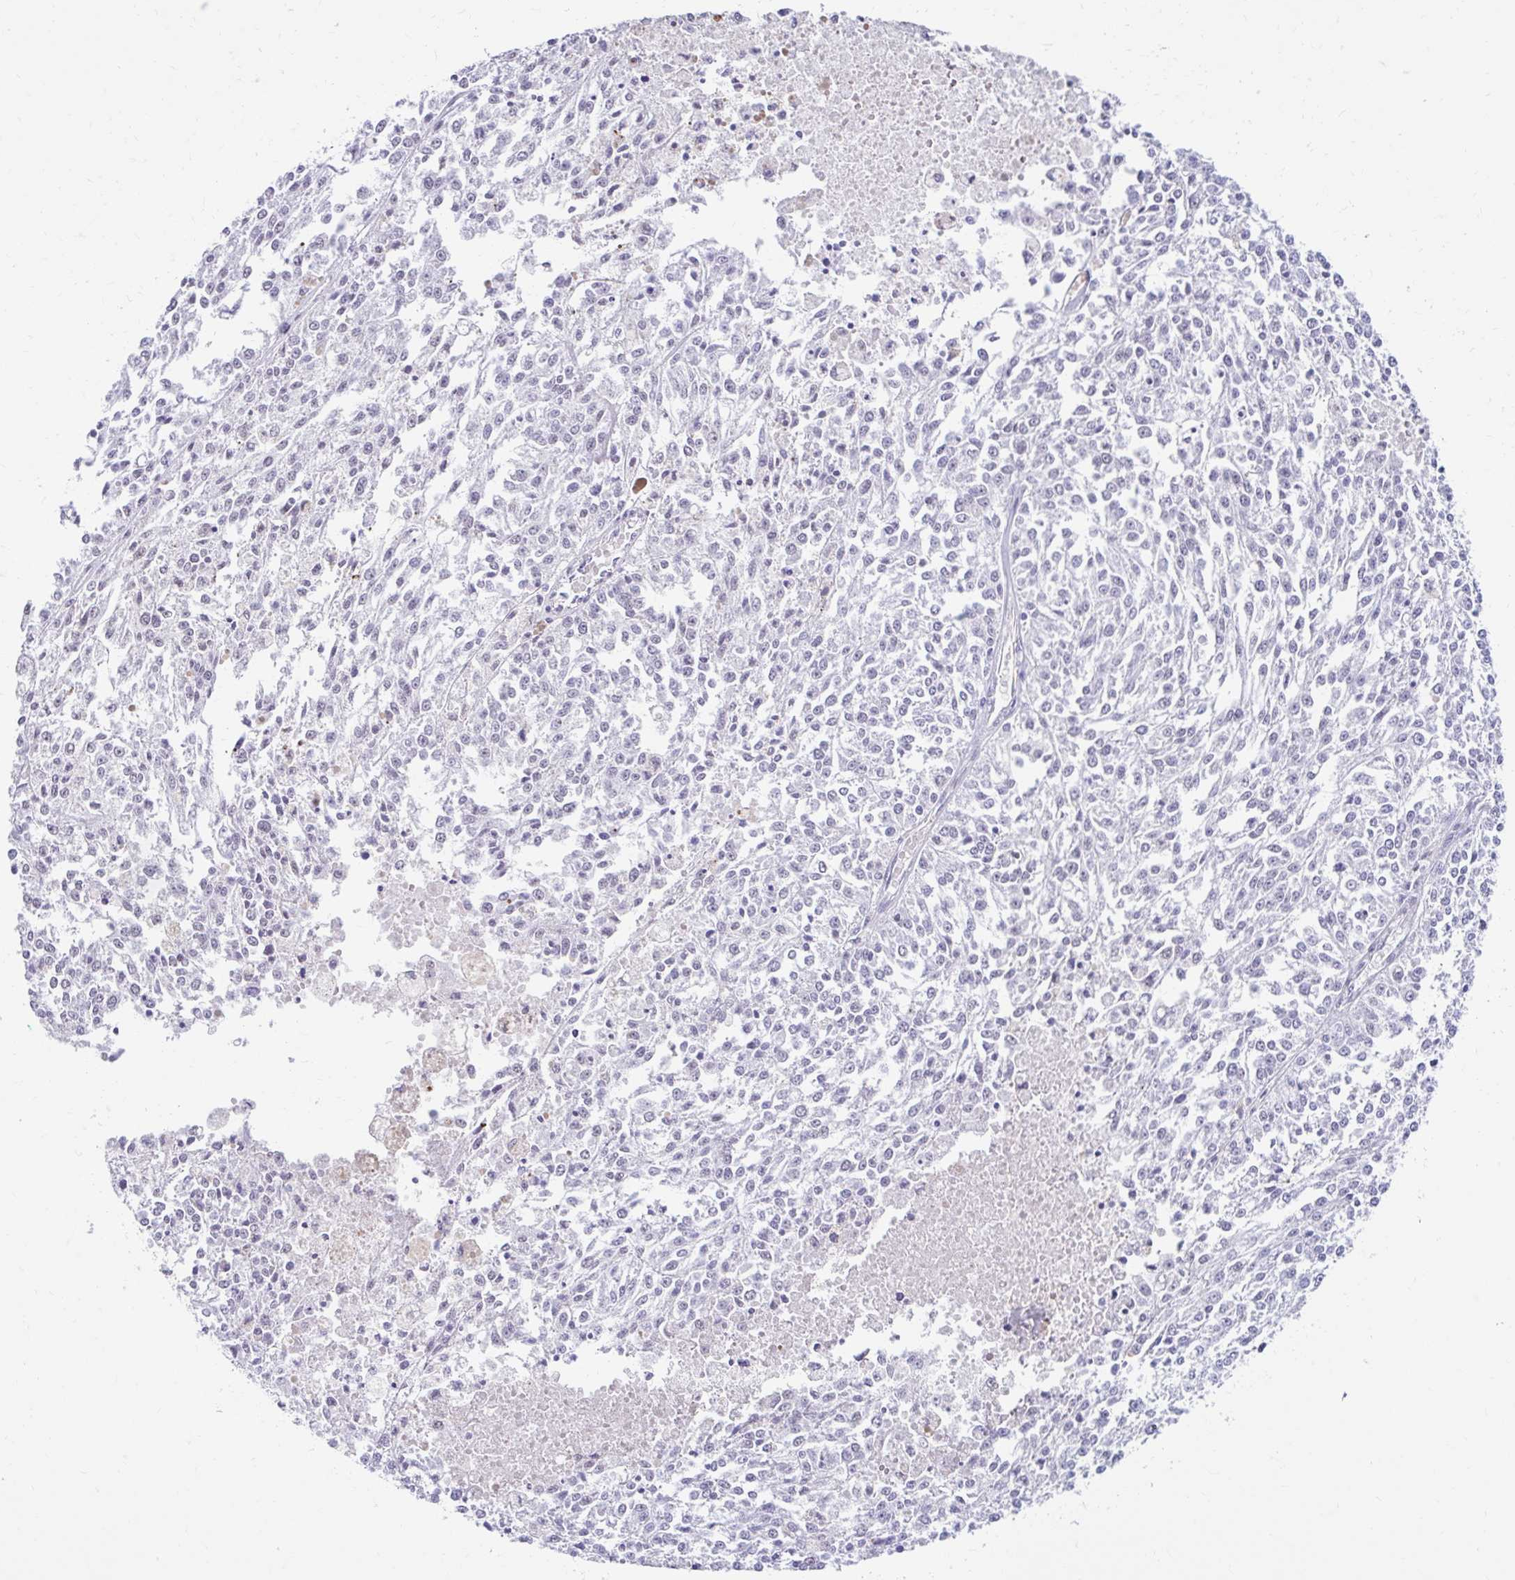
{"staining": {"intensity": "negative", "quantity": "none", "location": "none"}, "tissue": "melanoma", "cell_type": "Tumor cells", "image_type": "cancer", "snomed": [{"axis": "morphology", "description": "Malignant melanoma, NOS"}, {"axis": "topography", "description": "Skin"}], "caption": "Tumor cells show no significant protein expression in malignant melanoma. (Stains: DAB (3,3'-diaminobenzidine) IHC with hematoxylin counter stain, Microscopy: brightfield microscopy at high magnification).", "gene": "DCAF17", "patient": {"sex": "female", "age": 64}}